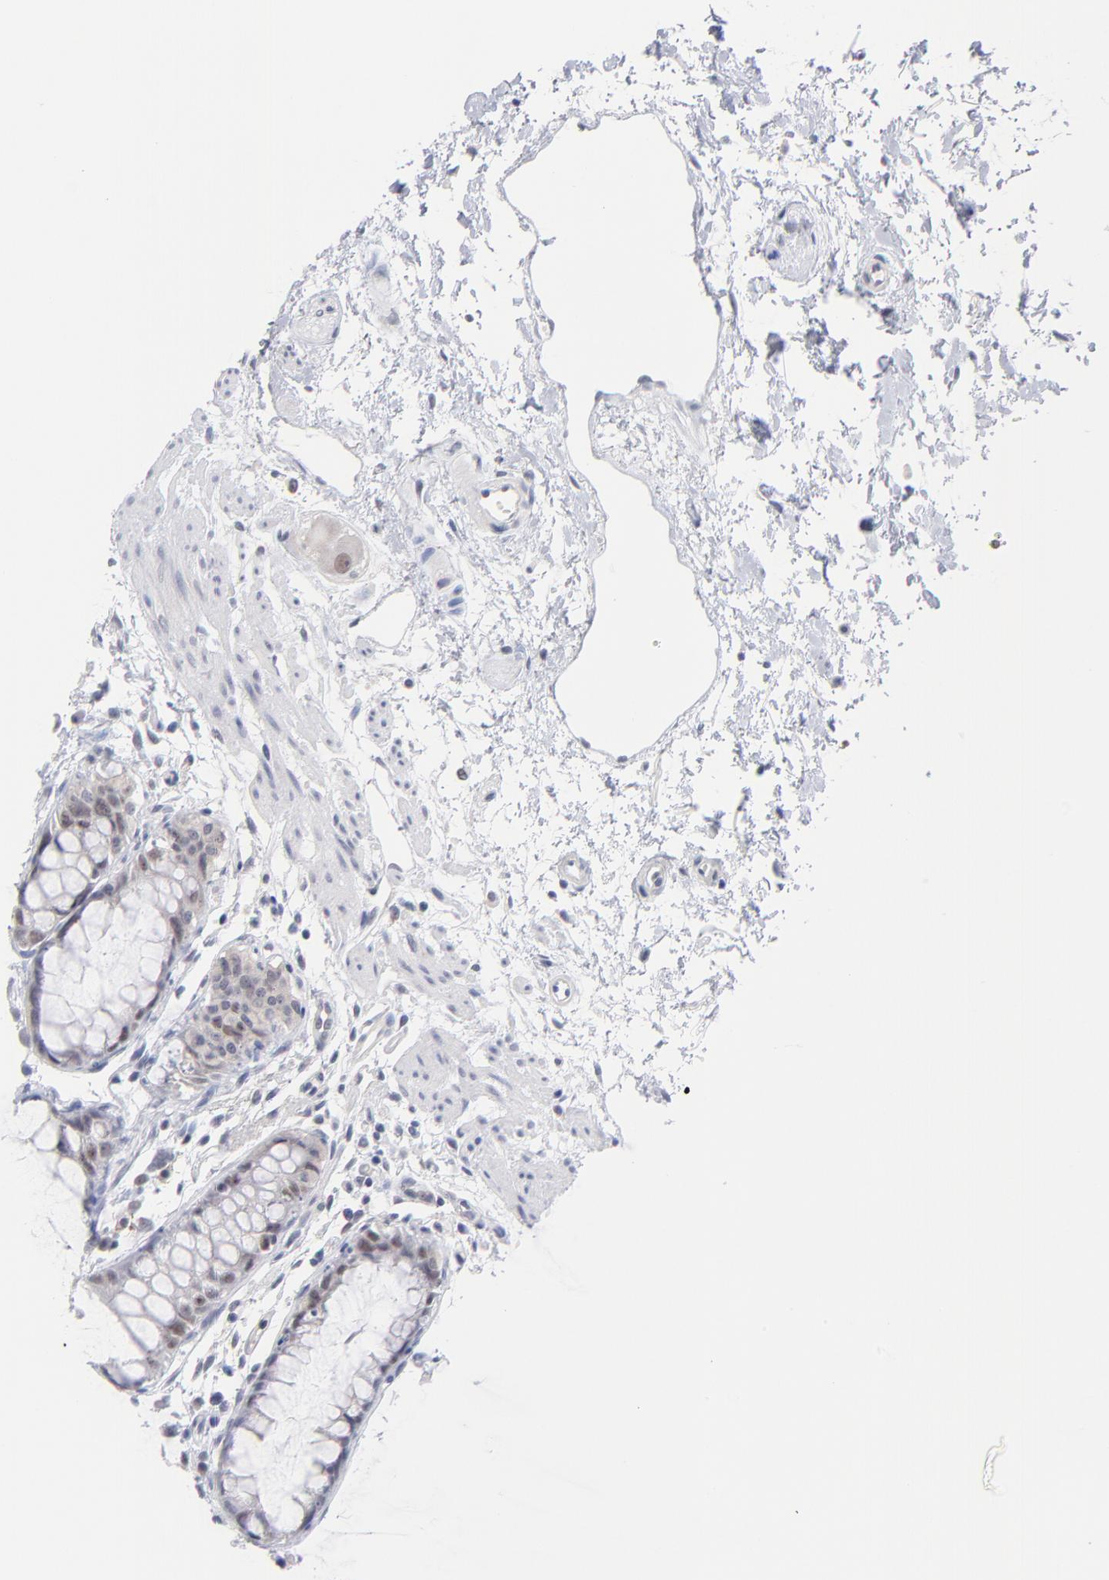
{"staining": {"intensity": "negative", "quantity": "none", "location": "none"}, "tissue": "rectum", "cell_type": "Glandular cells", "image_type": "normal", "snomed": [{"axis": "morphology", "description": "Normal tissue, NOS"}, {"axis": "morphology", "description": "Adenocarcinoma, NOS"}, {"axis": "topography", "description": "Rectum"}], "caption": "Histopathology image shows no significant protein staining in glandular cells of unremarkable rectum.", "gene": "WSB1", "patient": {"sex": "female", "age": 65}}